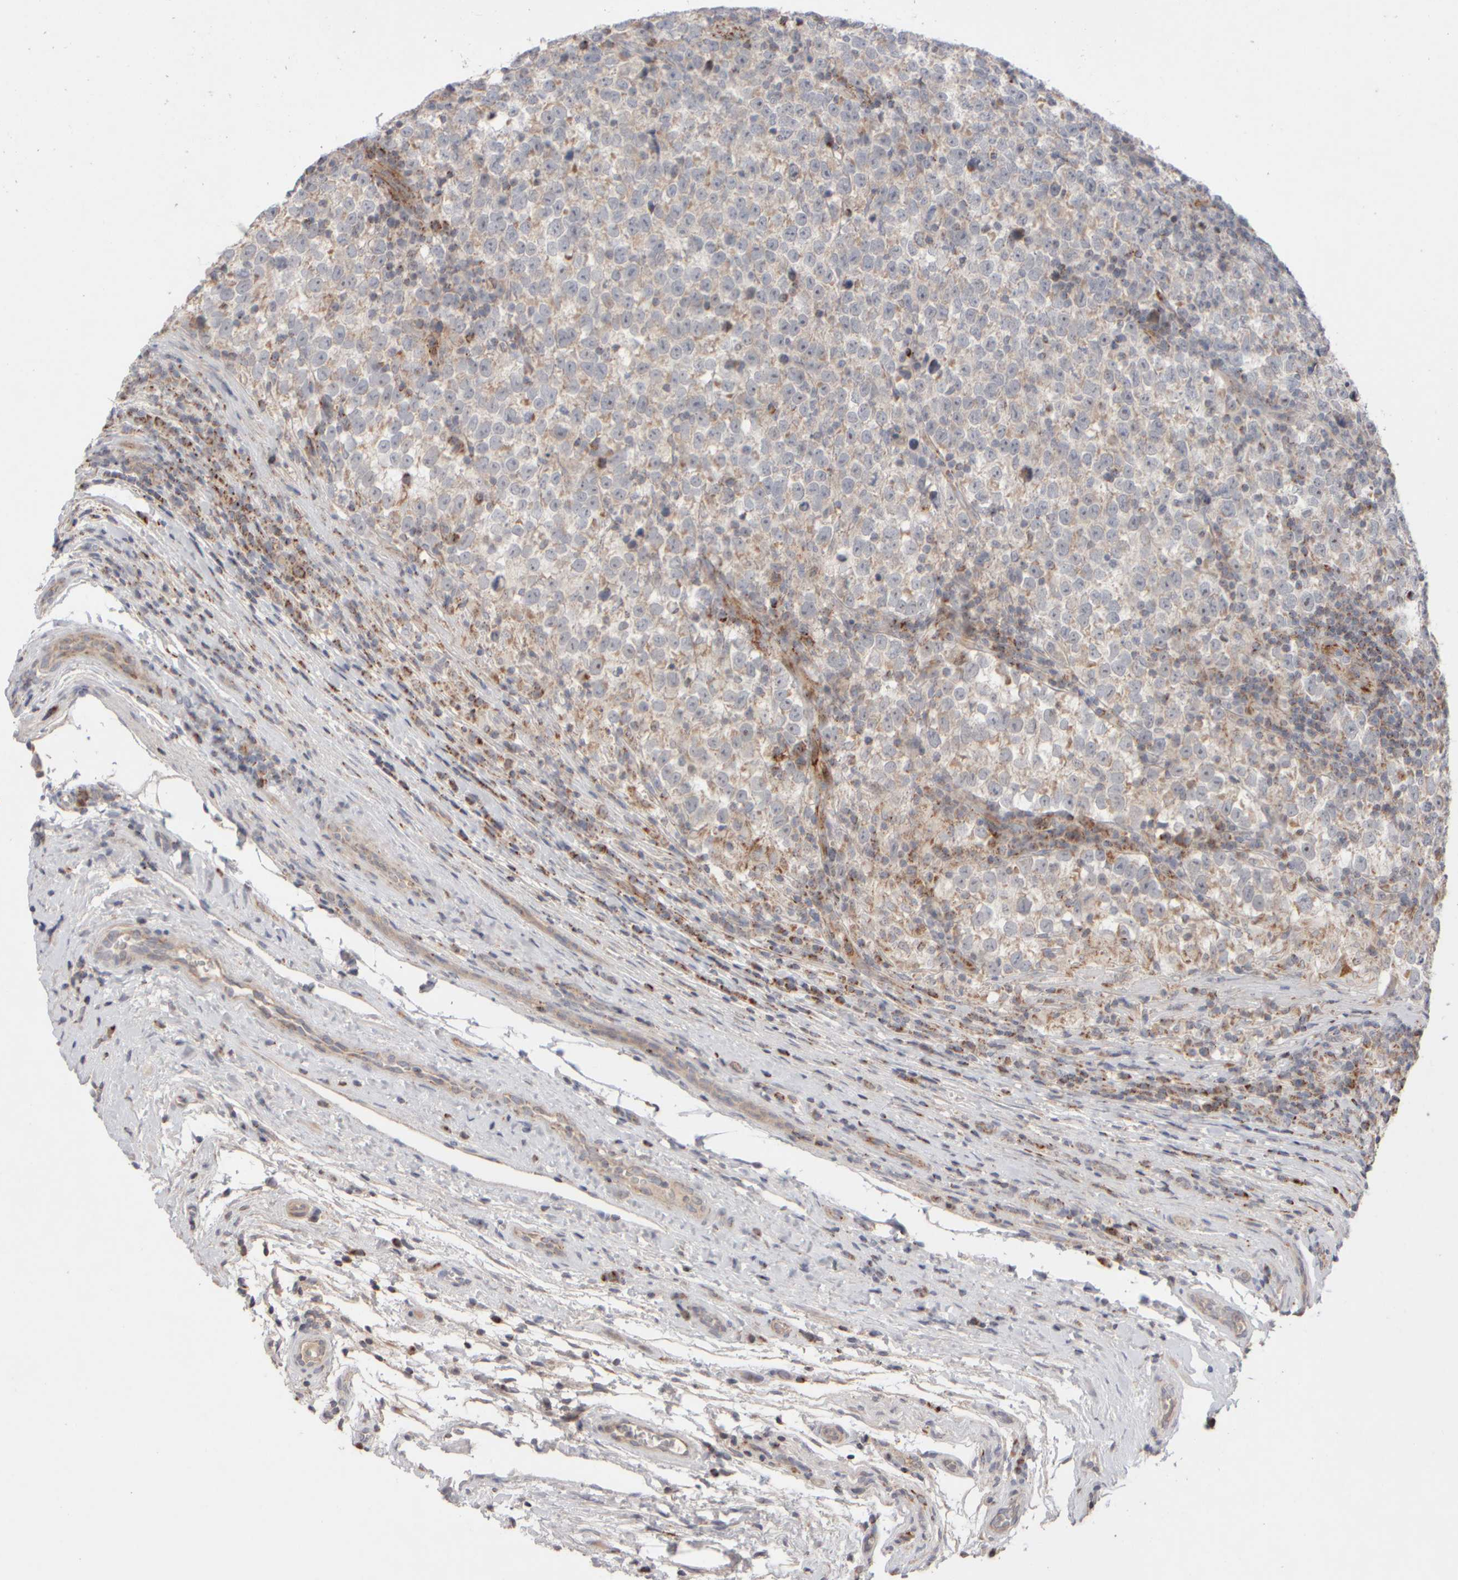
{"staining": {"intensity": "weak", "quantity": "<25%", "location": "cytoplasmic/membranous"}, "tissue": "testis cancer", "cell_type": "Tumor cells", "image_type": "cancer", "snomed": [{"axis": "morphology", "description": "Normal tissue, NOS"}, {"axis": "morphology", "description": "Seminoma, NOS"}, {"axis": "topography", "description": "Testis"}], "caption": "Image shows no protein expression in tumor cells of testis cancer (seminoma) tissue.", "gene": "CHADL", "patient": {"sex": "male", "age": 43}}